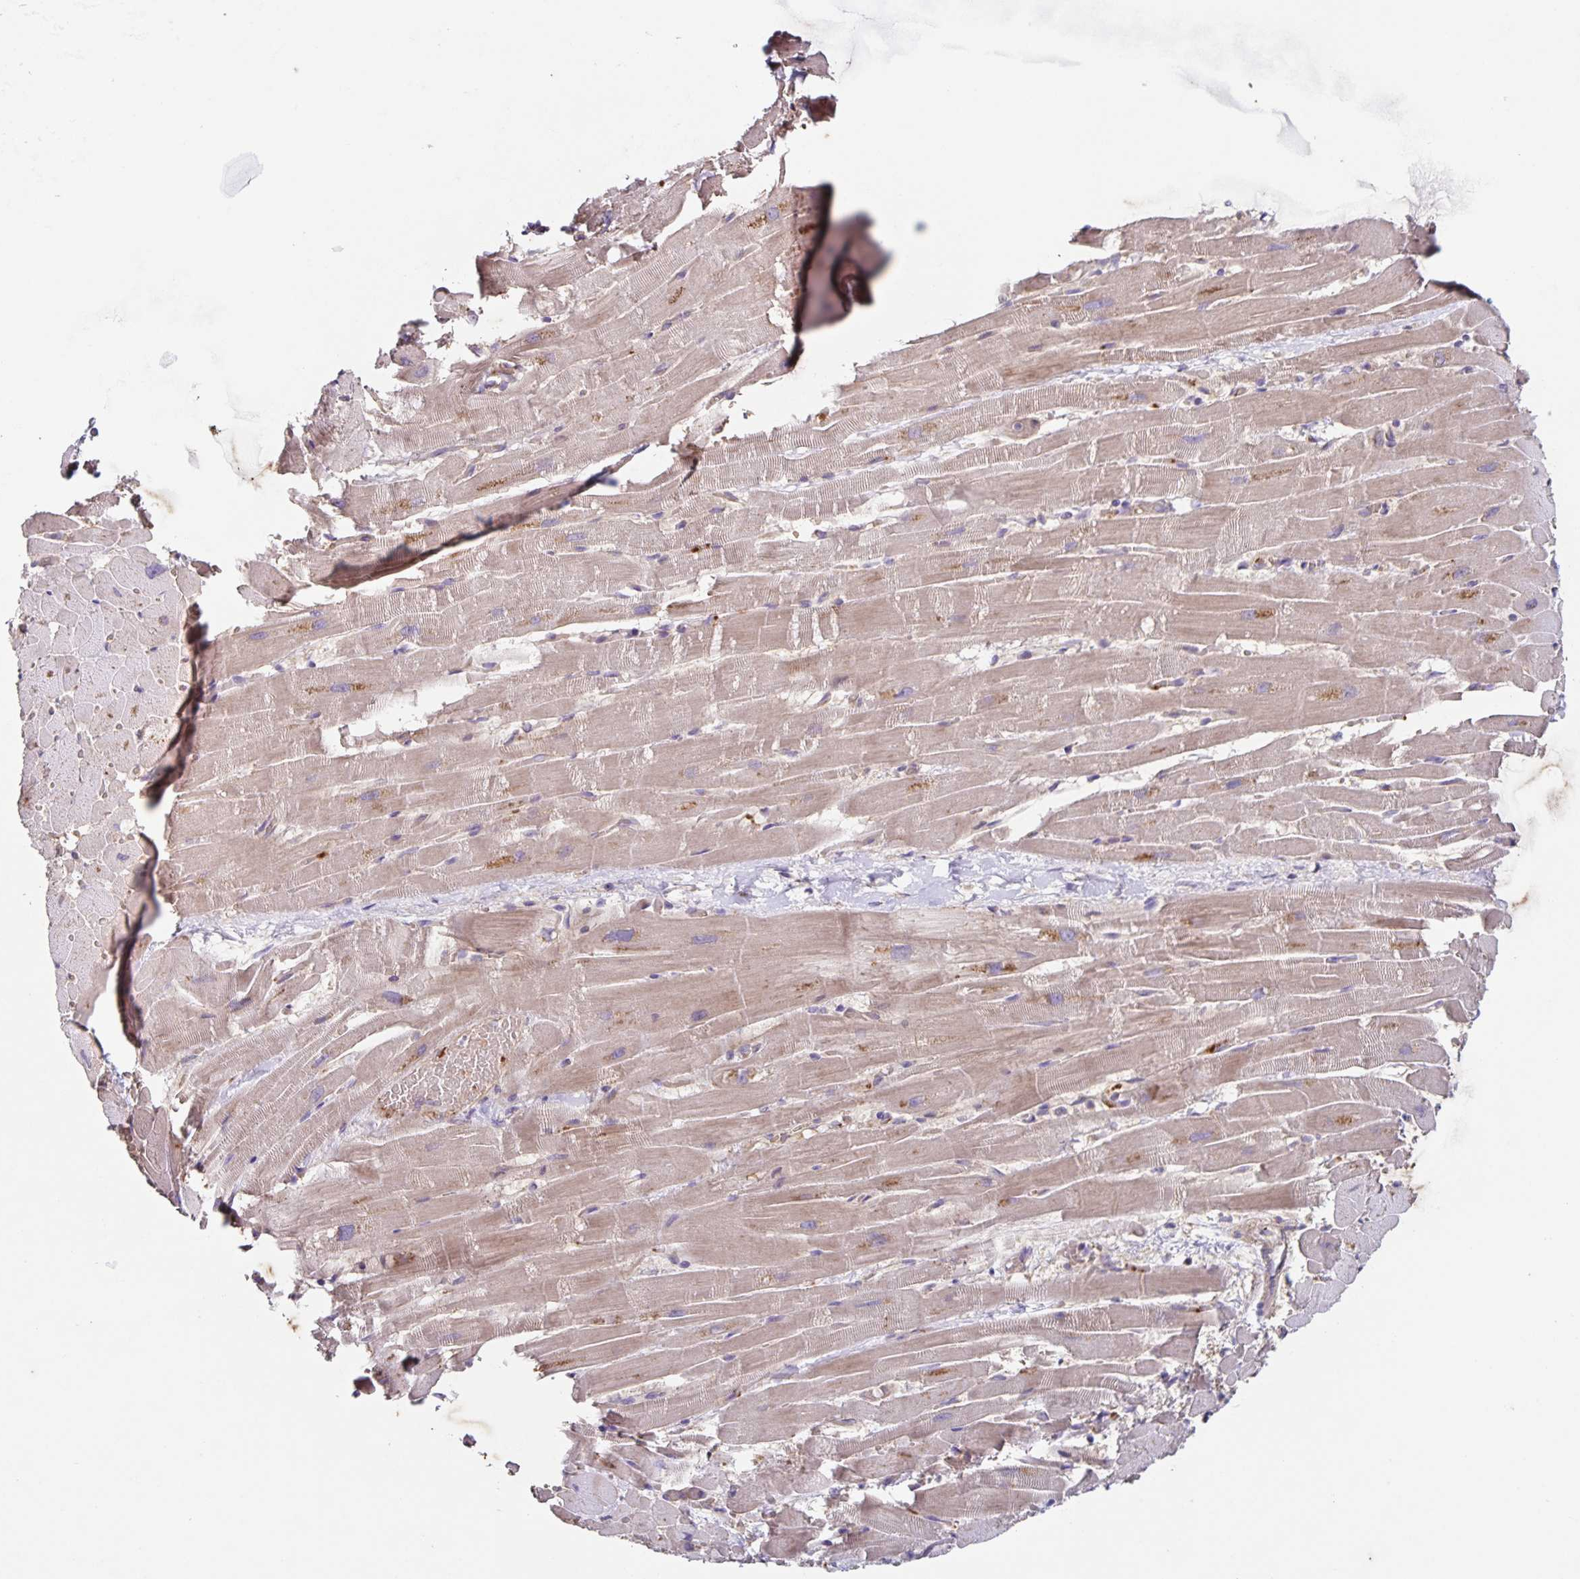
{"staining": {"intensity": "weak", "quantity": "25%-75%", "location": "cytoplasmic/membranous"}, "tissue": "heart muscle", "cell_type": "Cardiomyocytes", "image_type": "normal", "snomed": [{"axis": "morphology", "description": "Normal tissue, NOS"}, {"axis": "topography", "description": "Heart"}], "caption": "Normal heart muscle reveals weak cytoplasmic/membranous staining in approximately 25%-75% of cardiomyocytes The protein is shown in brown color, while the nuclei are stained blue..", "gene": "ITGA2", "patient": {"sex": "male", "age": 37}}